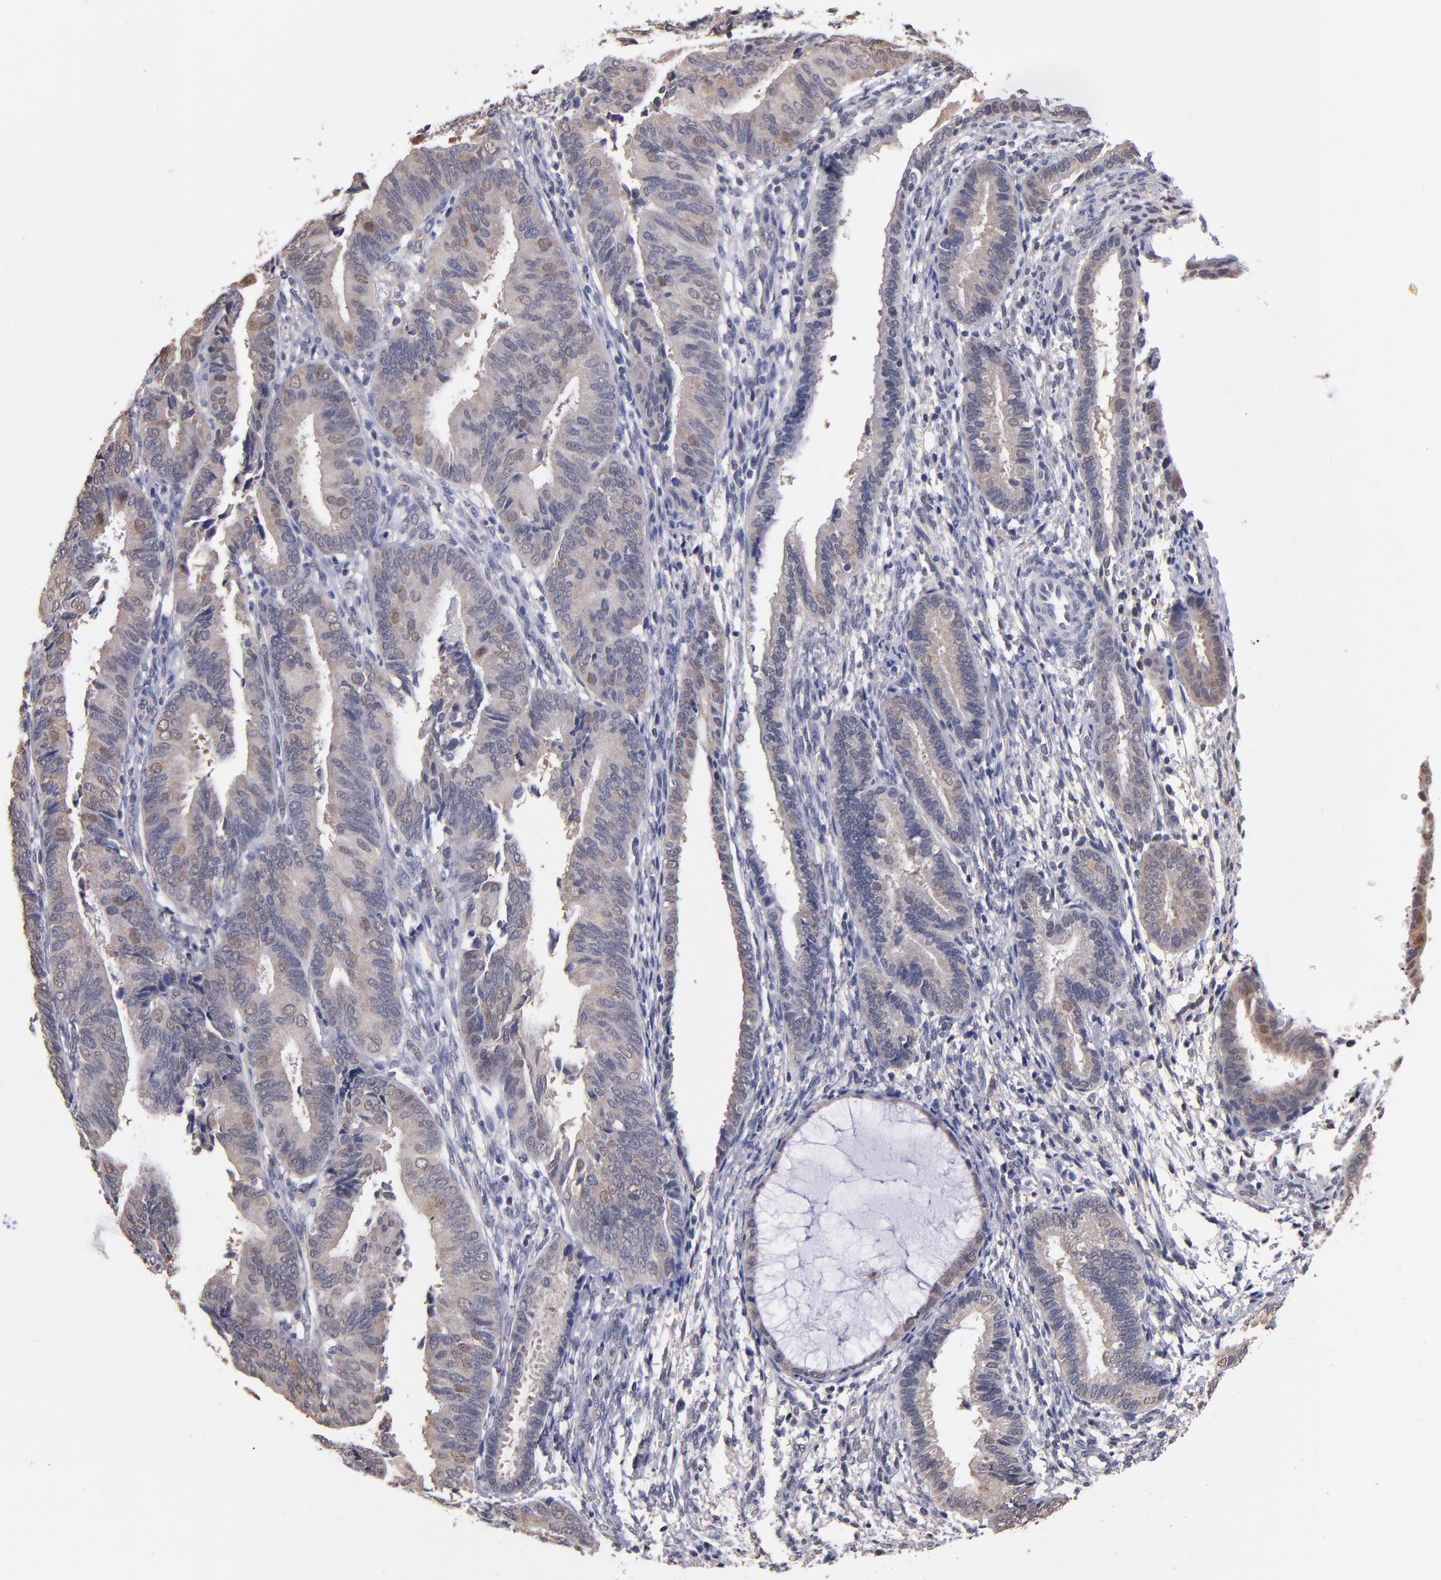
{"staining": {"intensity": "weak", "quantity": "25%-75%", "location": "cytoplasmic/membranous,nuclear"}, "tissue": "endometrial cancer", "cell_type": "Tumor cells", "image_type": "cancer", "snomed": [{"axis": "morphology", "description": "Adenocarcinoma, NOS"}, {"axis": "topography", "description": "Endometrium"}], "caption": "Immunohistochemistry photomicrograph of neoplastic tissue: human adenocarcinoma (endometrial) stained using immunohistochemistry (IHC) shows low levels of weak protein expression localized specifically in the cytoplasmic/membranous and nuclear of tumor cells, appearing as a cytoplasmic/membranous and nuclear brown color.", "gene": "PSMD10", "patient": {"sex": "female", "age": 63}}